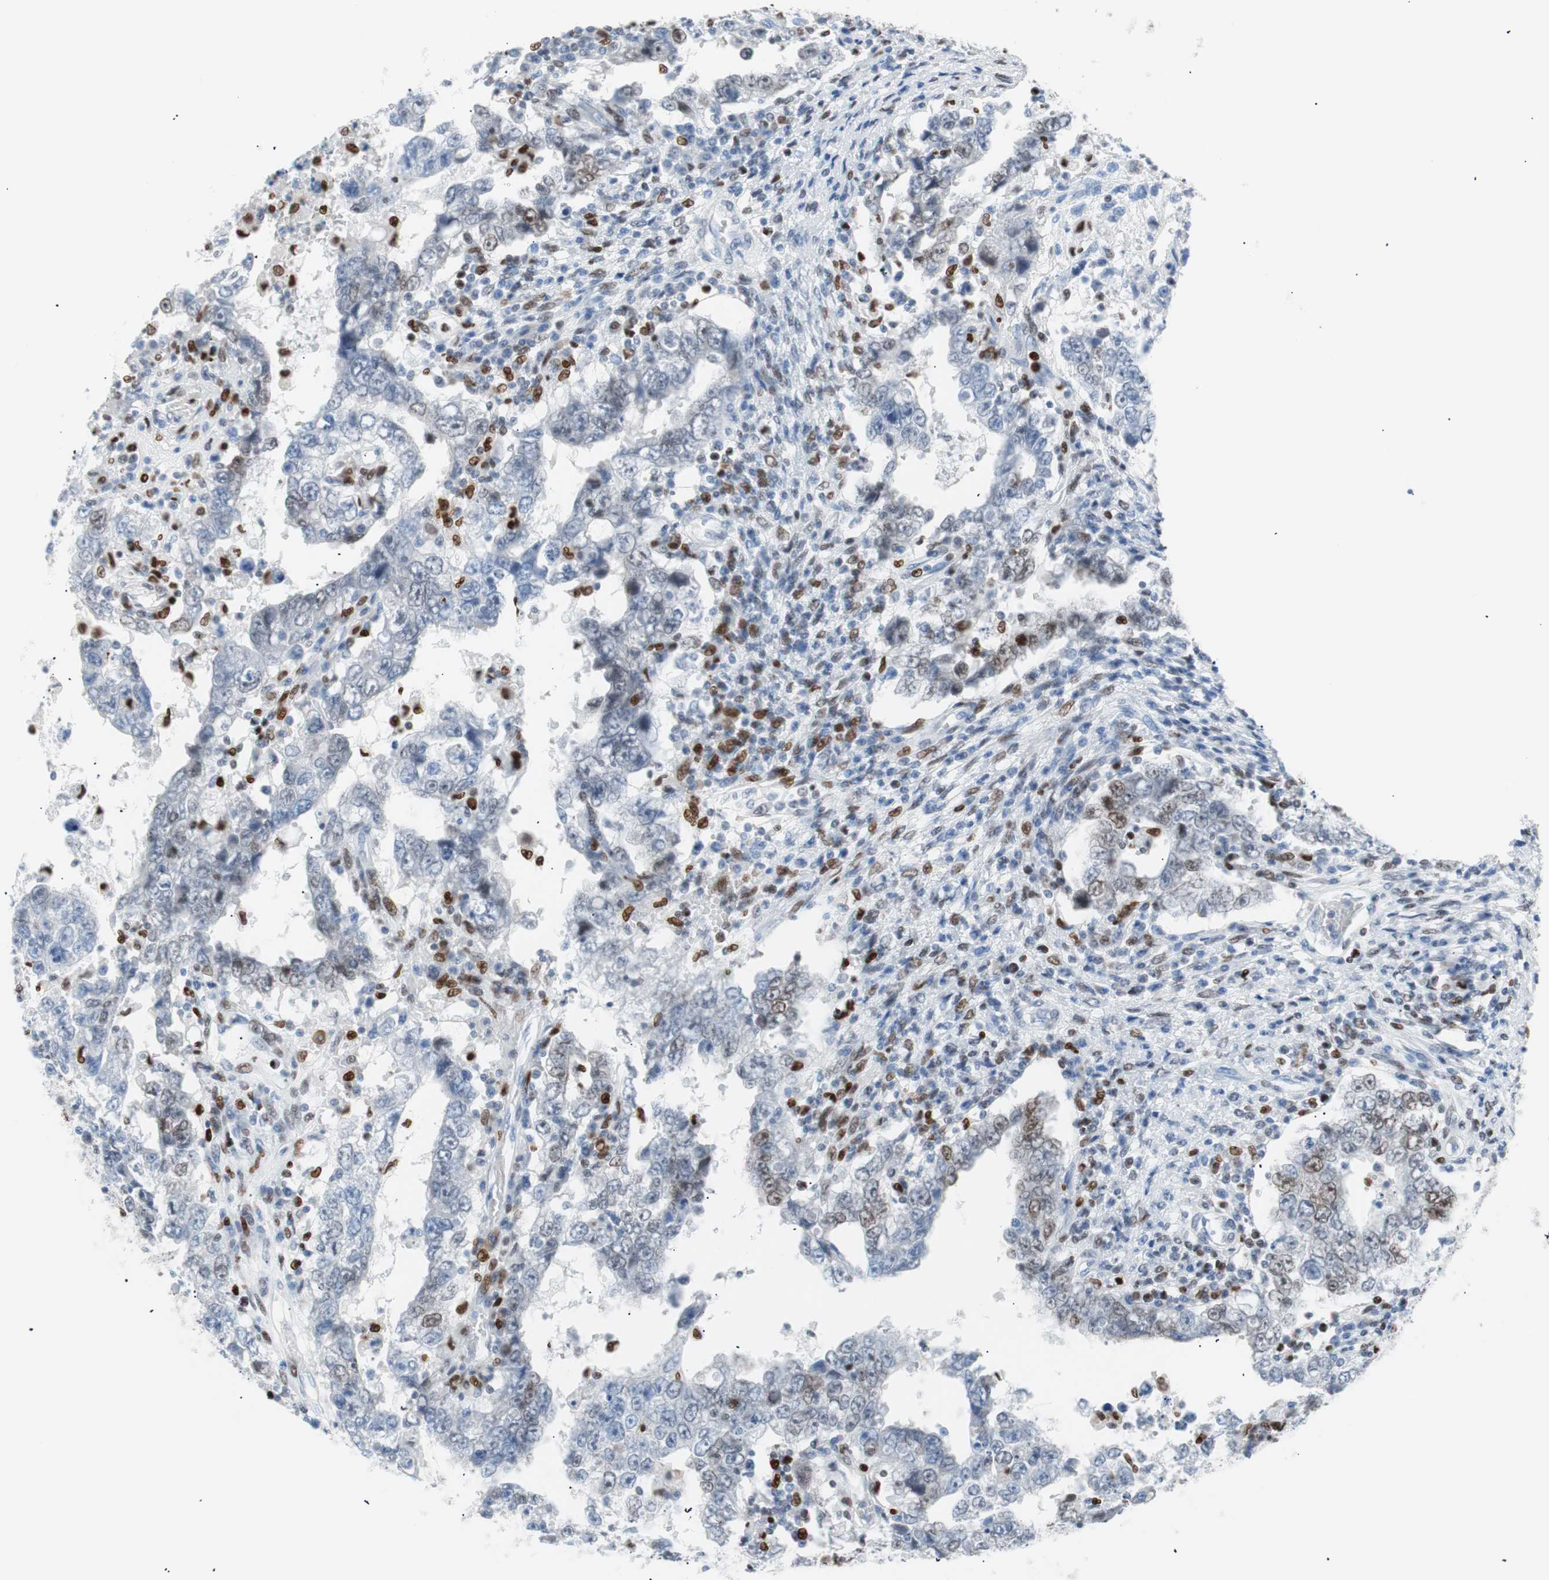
{"staining": {"intensity": "weak", "quantity": "25%-75%", "location": "nuclear"}, "tissue": "testis cancer", "cell_type": "Tumor cells", "image_type": "cancer", "snomed": [{"axis": "morphology", "description": "Carcinoma, Embryonal, NOS"}, {"axis": "topography", "description": "Testis"}], "caption": "Human testis cancer (embryonal carcinoma) stained for a protein (brown) reveals weak nuclear positive positivity in approximately 25%-75% of tumor cells.", "gene": "CEBPB", "patient": {"sex": "male", "age": 26}}